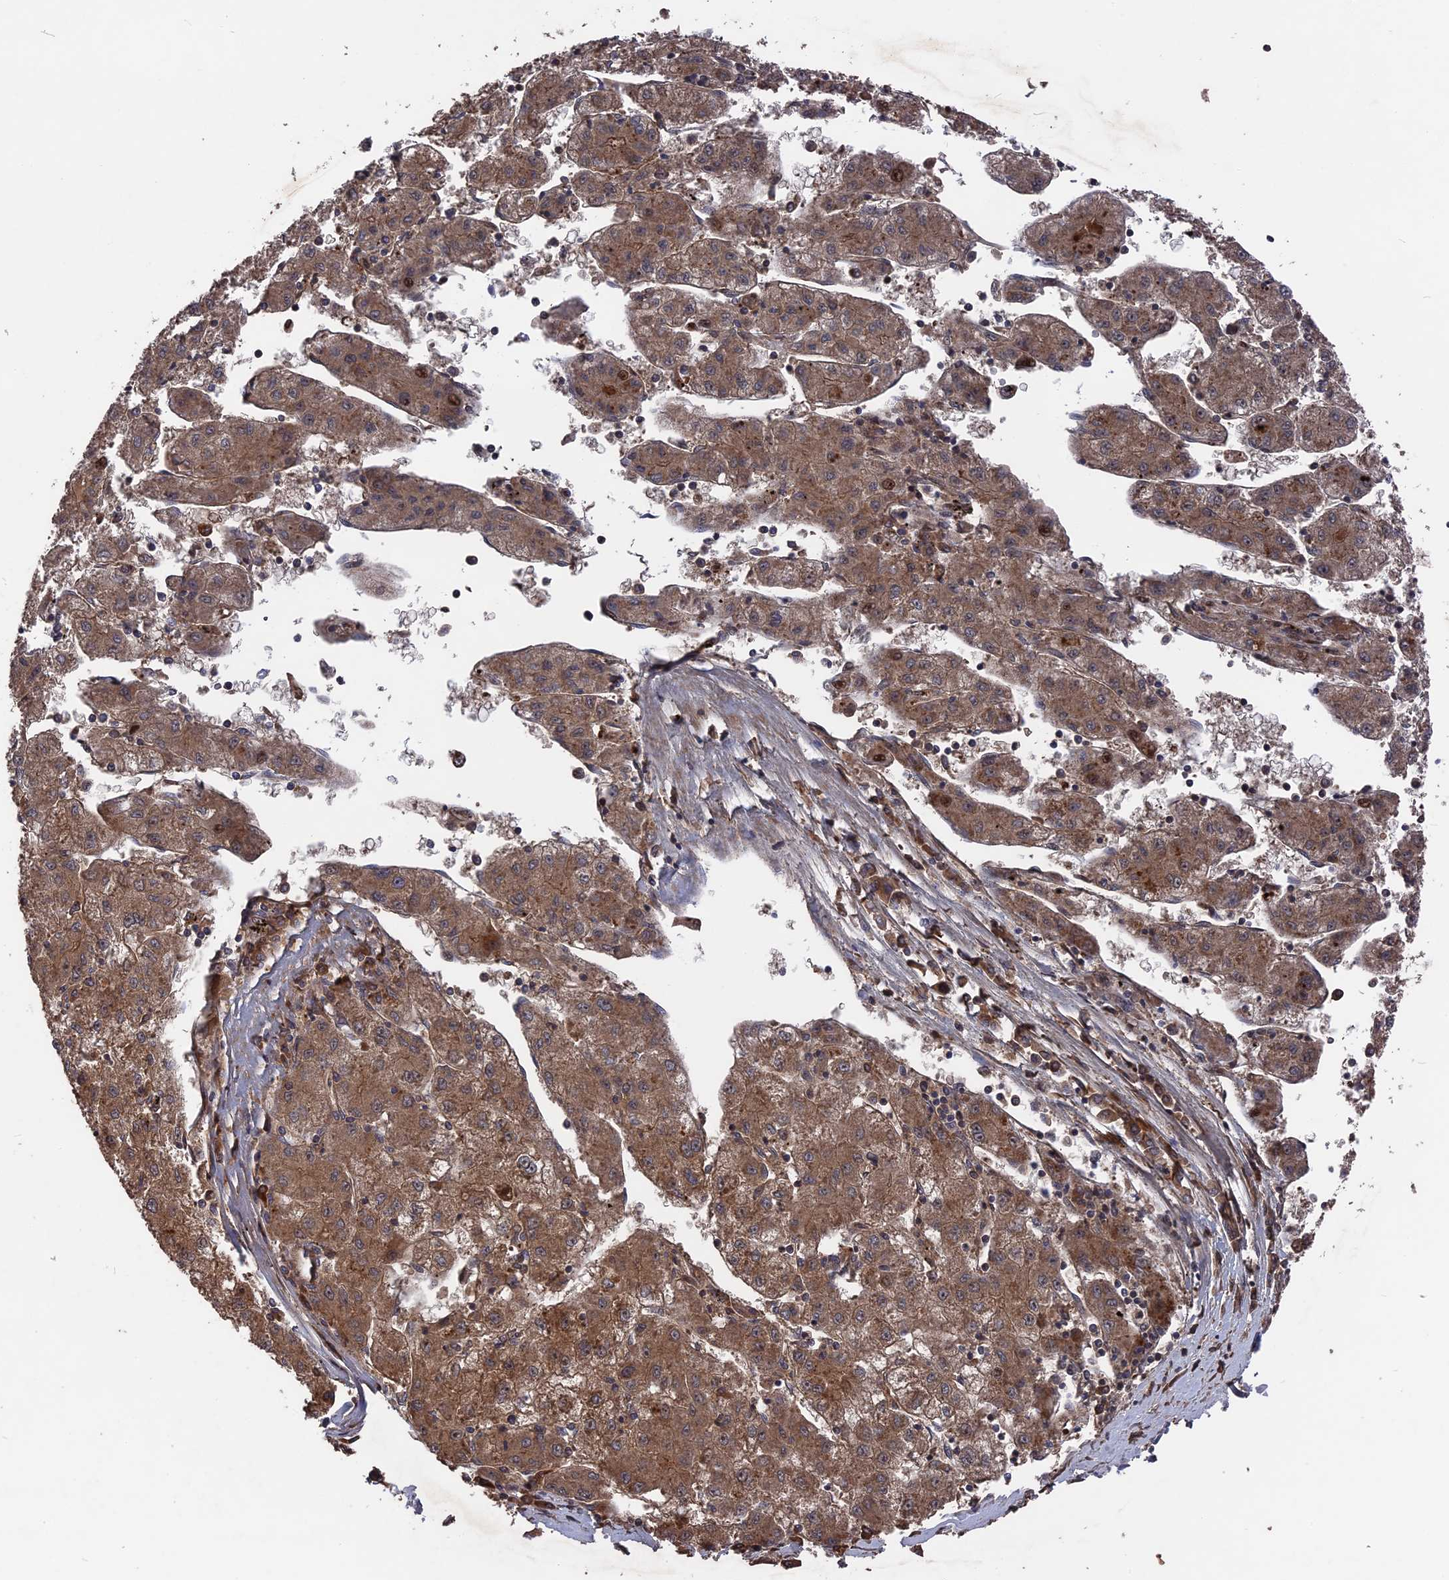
{"staining": {"intensity": "weak", "quantity": ">75%", "location": "cytoplasmic/membranous"}, "tissue": "liver cancer", "cell_type": "Tumor cells", "image_type": "cancer", "snomed": [{"axis": "morphology", "description": "Carcinoma, Hepatocellular, NOS"}, {"axis": "topography", "description": "Liver"}], "caption": "A brown stain labels weak cytoplasmic/membranous staining of a protein in human liver cancer (hepatocellular carcinoma) tumor cells. The staining was performed using DAB (3,3'-diaminobenzidine) to visualize the protein expression in brown, while the nuclei were stained in blue with hematoxylin (Magnification: 20x).", "gene": "DEF8", "patient": {"sex": "male", "age": 72}}